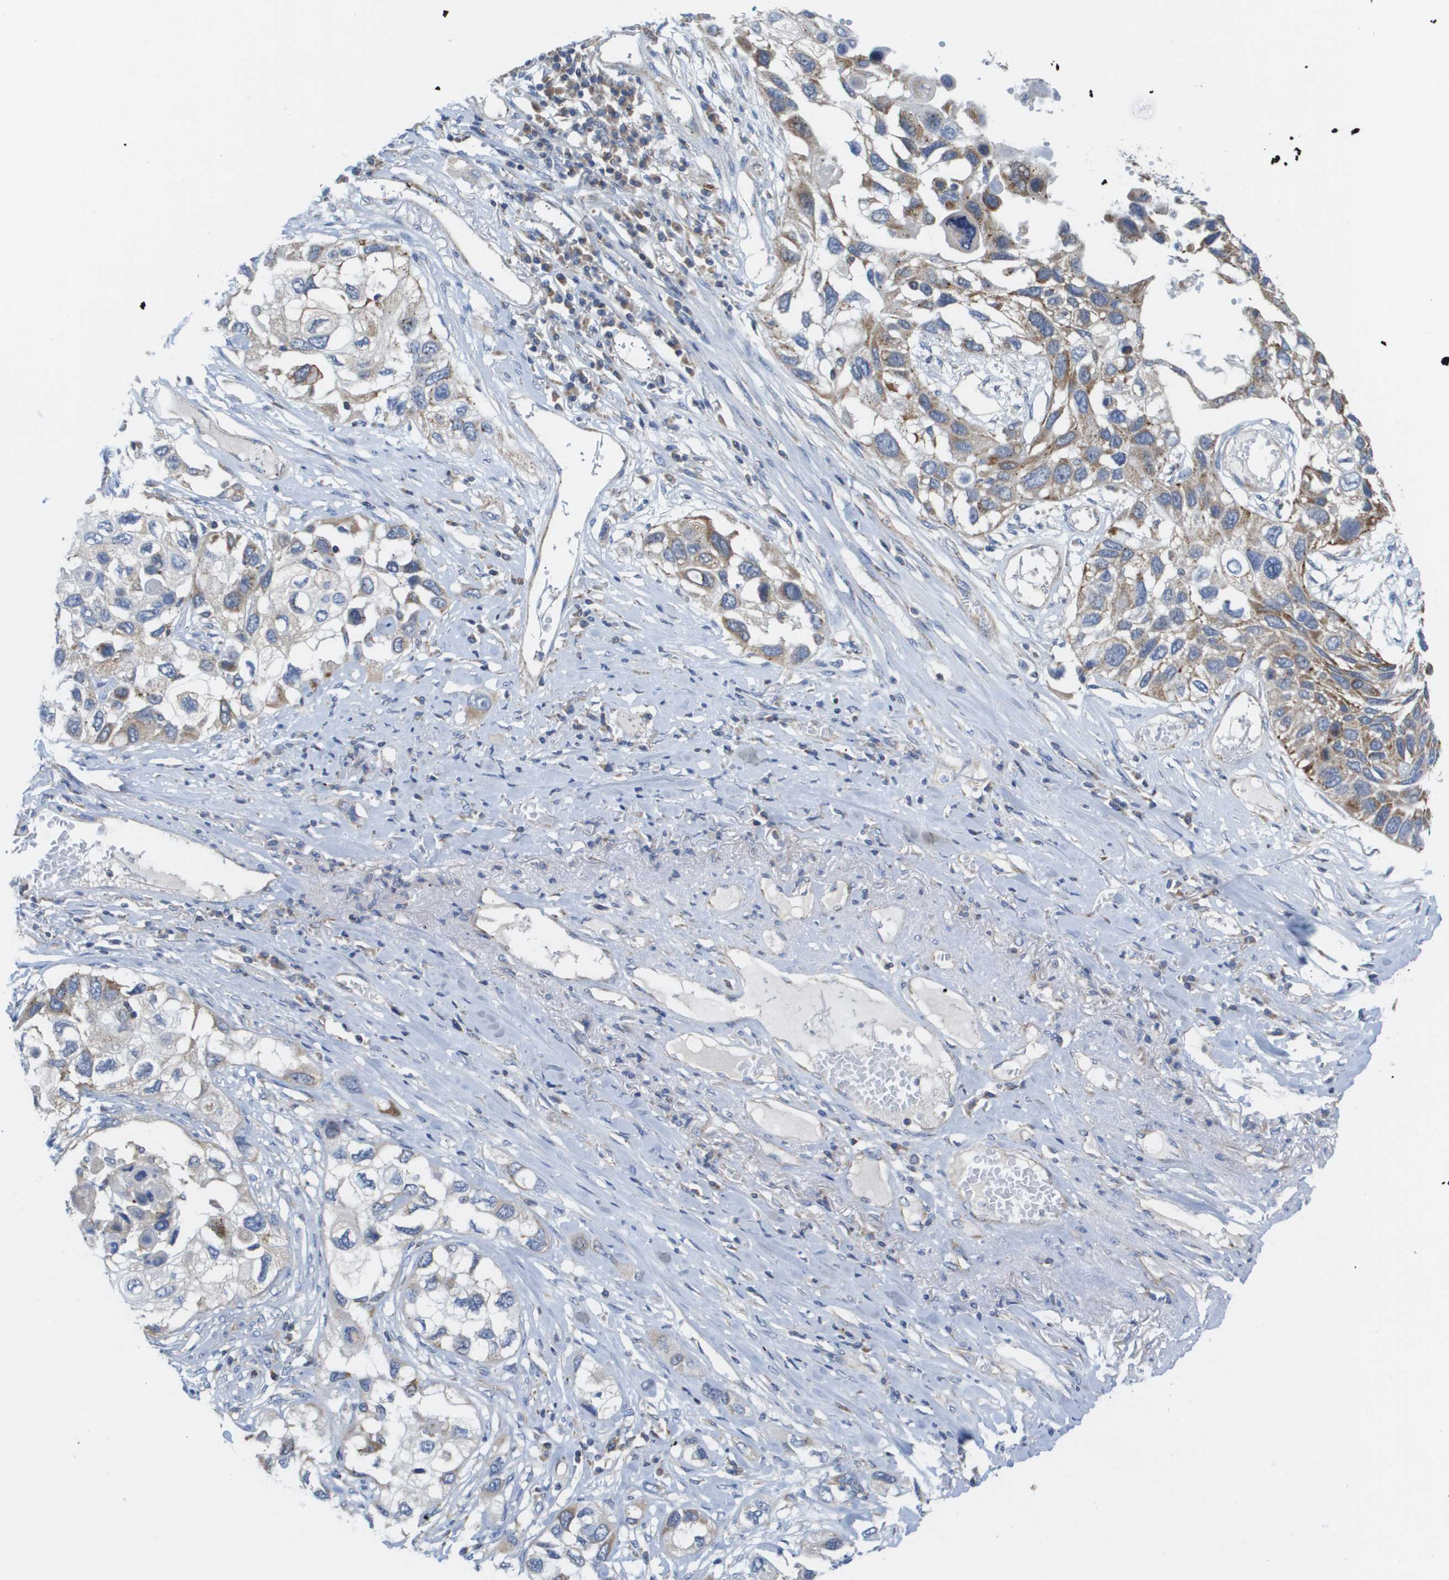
{"staining": {"intensity": "moderate", "quantity": "25%-75%", "location": "cytoplasmic/membranous"}, "tissue": "lung cancer", "cell_type": "Tumor cells", "image_type": "cancer", "snomed": [{"axis": "morphology", "description": "Squamous cell carcinoma, NOS"}, {"axis": "topography", "description": "Lung"}], "caption": "This is an image of IHC staining of lung squamous cell carcinoma, which shows moderate staining in the cytoplasmic/membranous of tumor cells.", "gene": "FIS1", "patient": {"sex": "male", "age": 71}}